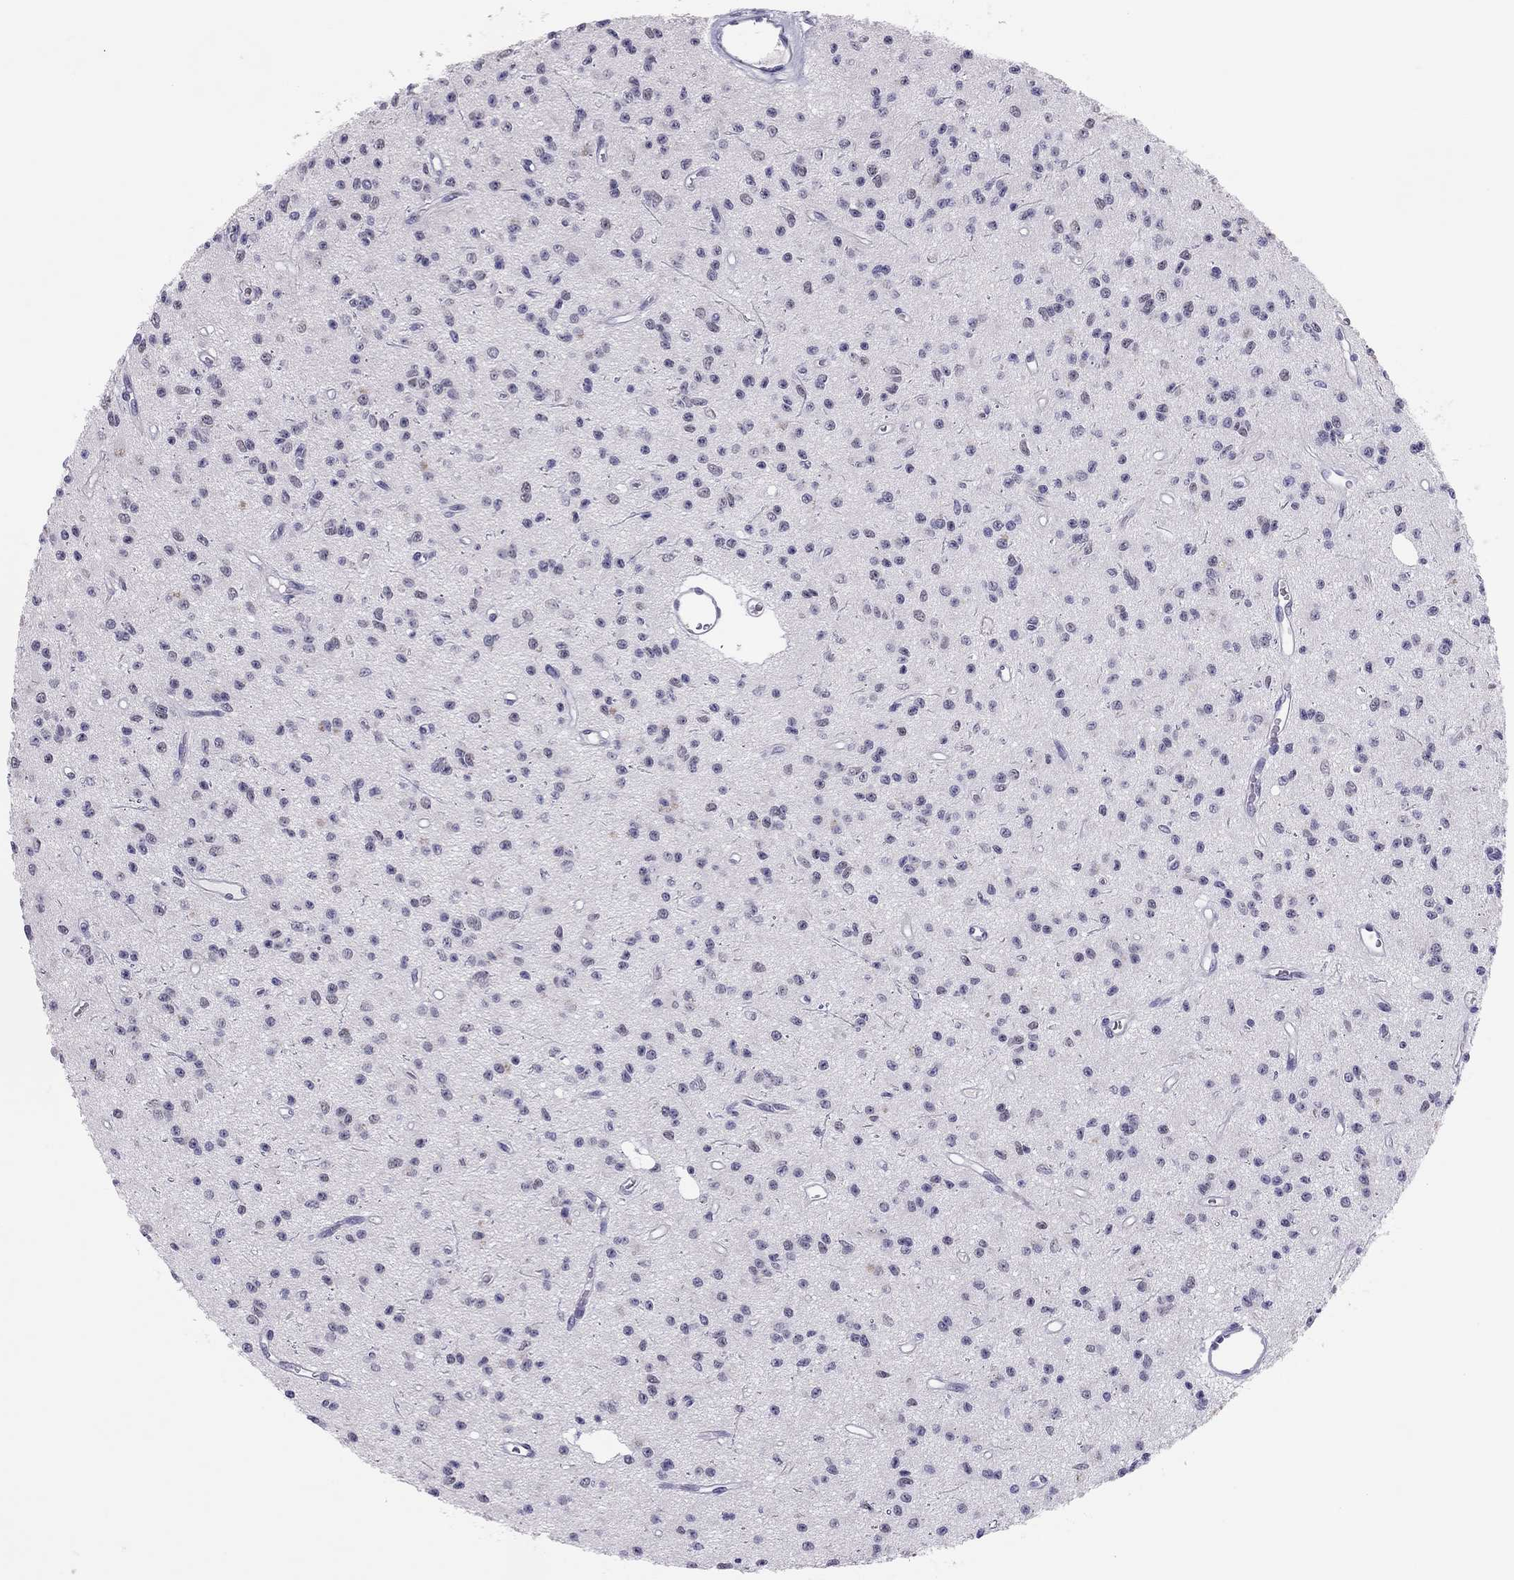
{"staining": {"intensity": "negative", "quantity": "none", "location": "none"}, "tissue": "glioma", "cell_type": "Tumor cells", "image_type": "cancer", "snomed": [{"axis": "morphology", "description": "Glioma, malignant, Low grade"}, {"axis": "topography", "description": "Brain"}], "caption": "This photomicrograph is of malignant glioma (low-grade) stained with immunohistochemistry to label a protein in brown with the nuclei are counter-stained blue. There is no staining in tumor cells.", "gene": "PHOX2A", "patient": {"sex": "female", "age": 45}}